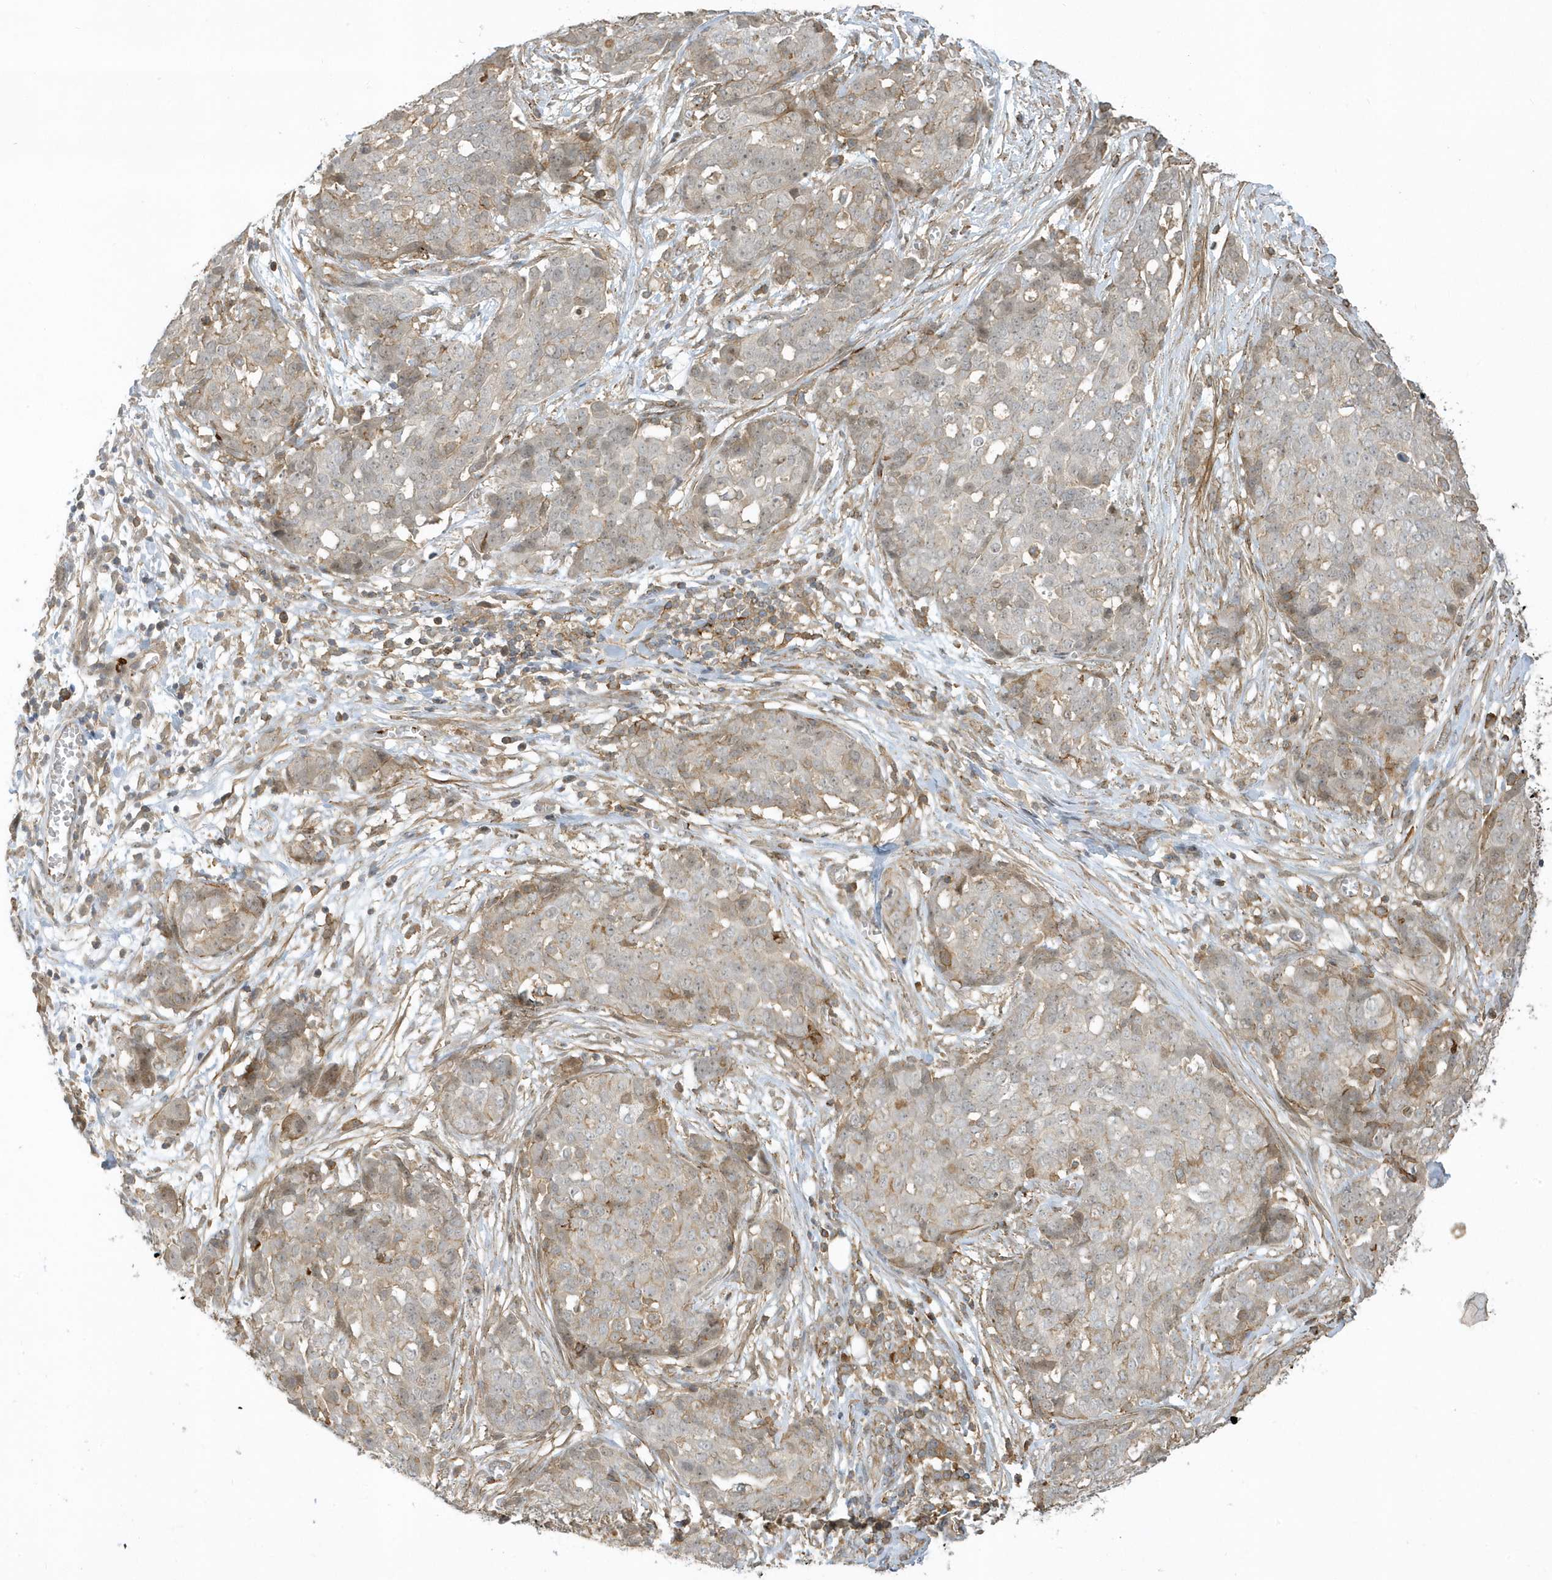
{"staining": {"intensity": "moderate", "quantity": "<25%", "location": "cytoplasmic/membranous"}, "tissue": "ovarian cancer", "cell_type": "Tumor cells", "image_type": "cancer", "snomed": [{"axis": "morphology", "description": "Cystadenocarcinoma, serous, NOS"}, {"axis": "topography", "description": "Soft tissue"}, {"axis": "topography", "description": "Ovary"}], "caption": "Ovarian cancer stained with a protein marker shows moderate staining in tumor cells.", "gene": "ZBTB8A", "patient": {"sex": "female", "age": 57}}